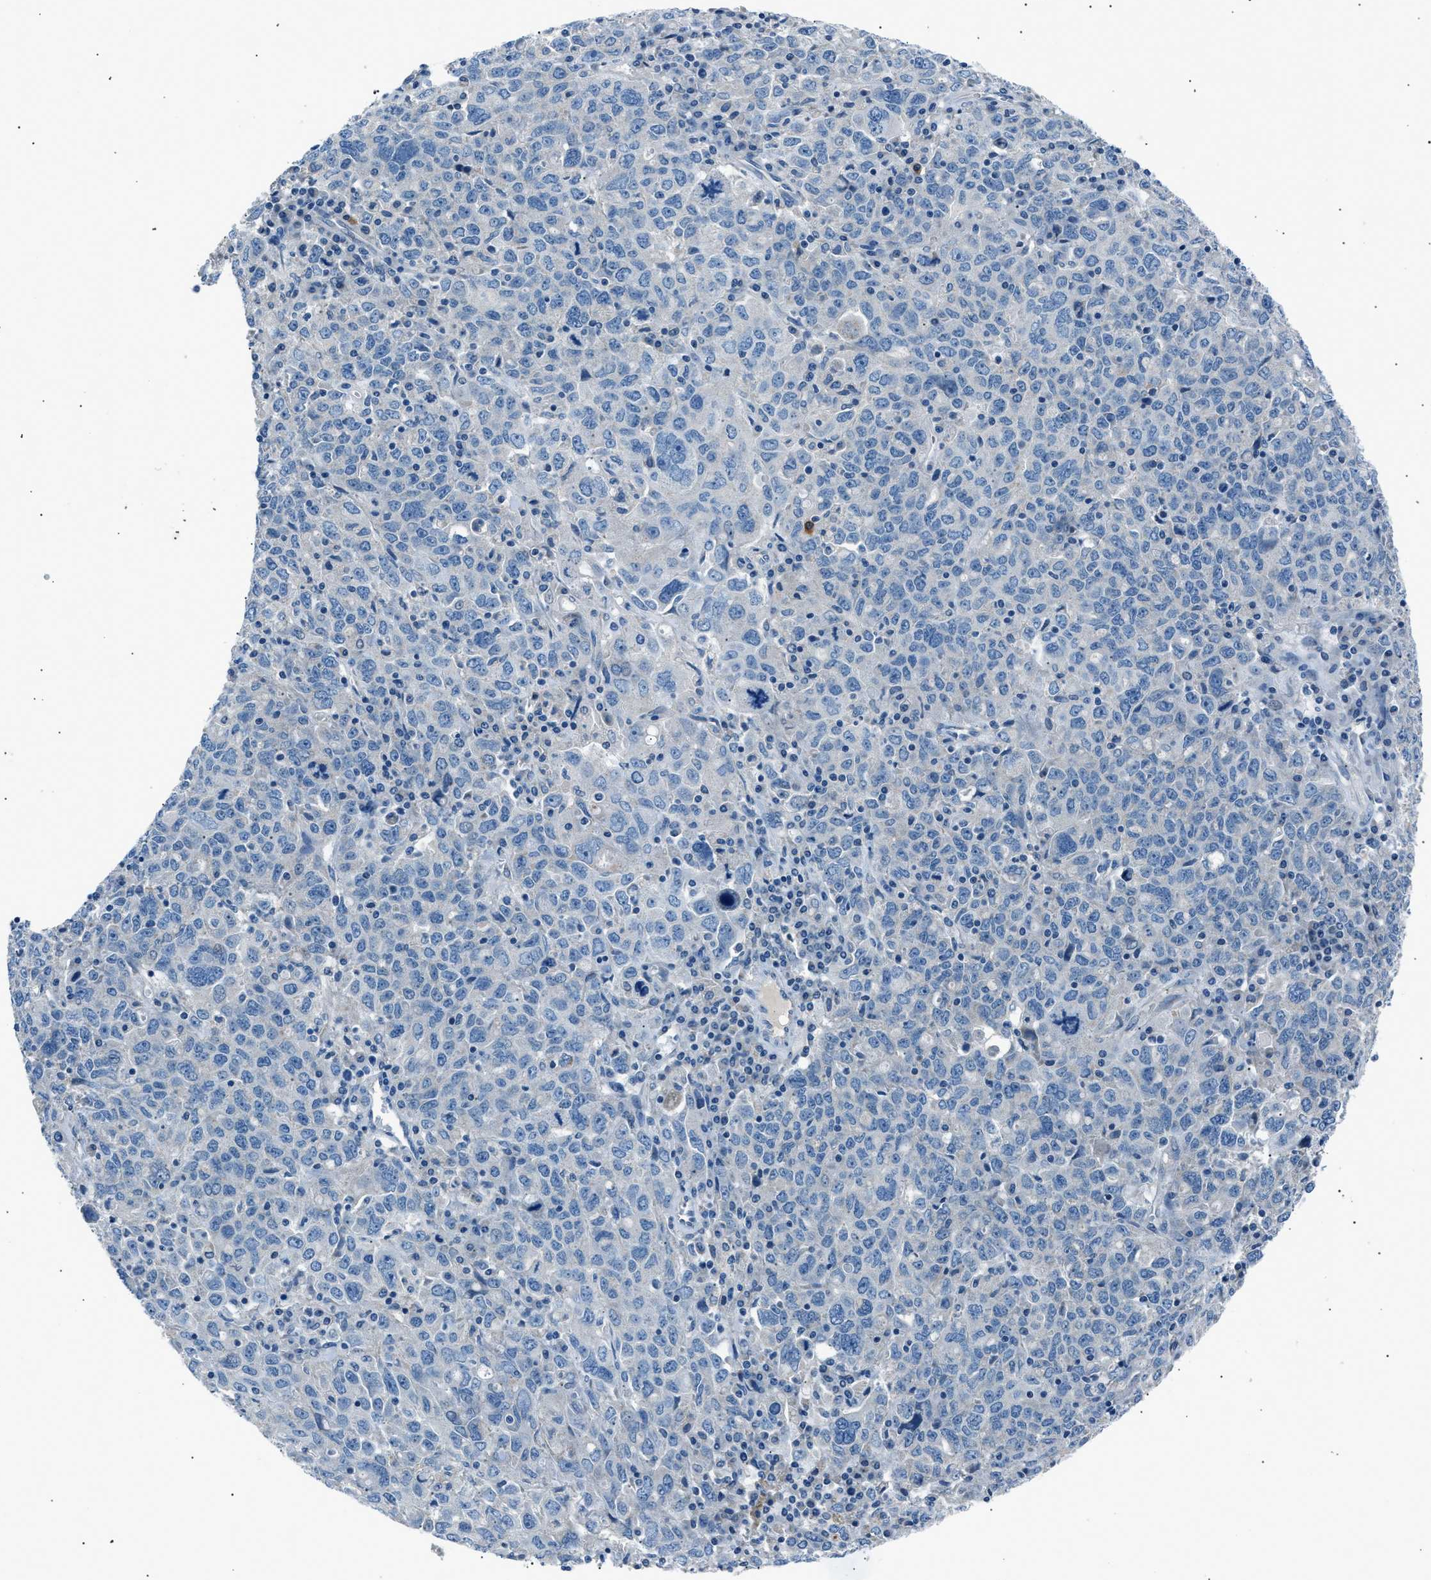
{"staining": {"intensity": "negative", "quantity": "none", "location": "none"}, "tissue": "ovarian cancer", "cell_type": "Tumor cells", "image_type": "cancer", "snomed": [{"axis": "morphology", "description": "Carcinoma, endometroid"}, {"axis": "topography", "description": "Ovary"}], "caption": "The immunohistochemistry micrograph has no significant expression in tumor cells of ovarian cancer (endometroid carcinoma) tissue.", "gene": "LRRC37B", "patient": {"sex": "female", "age": 62}}